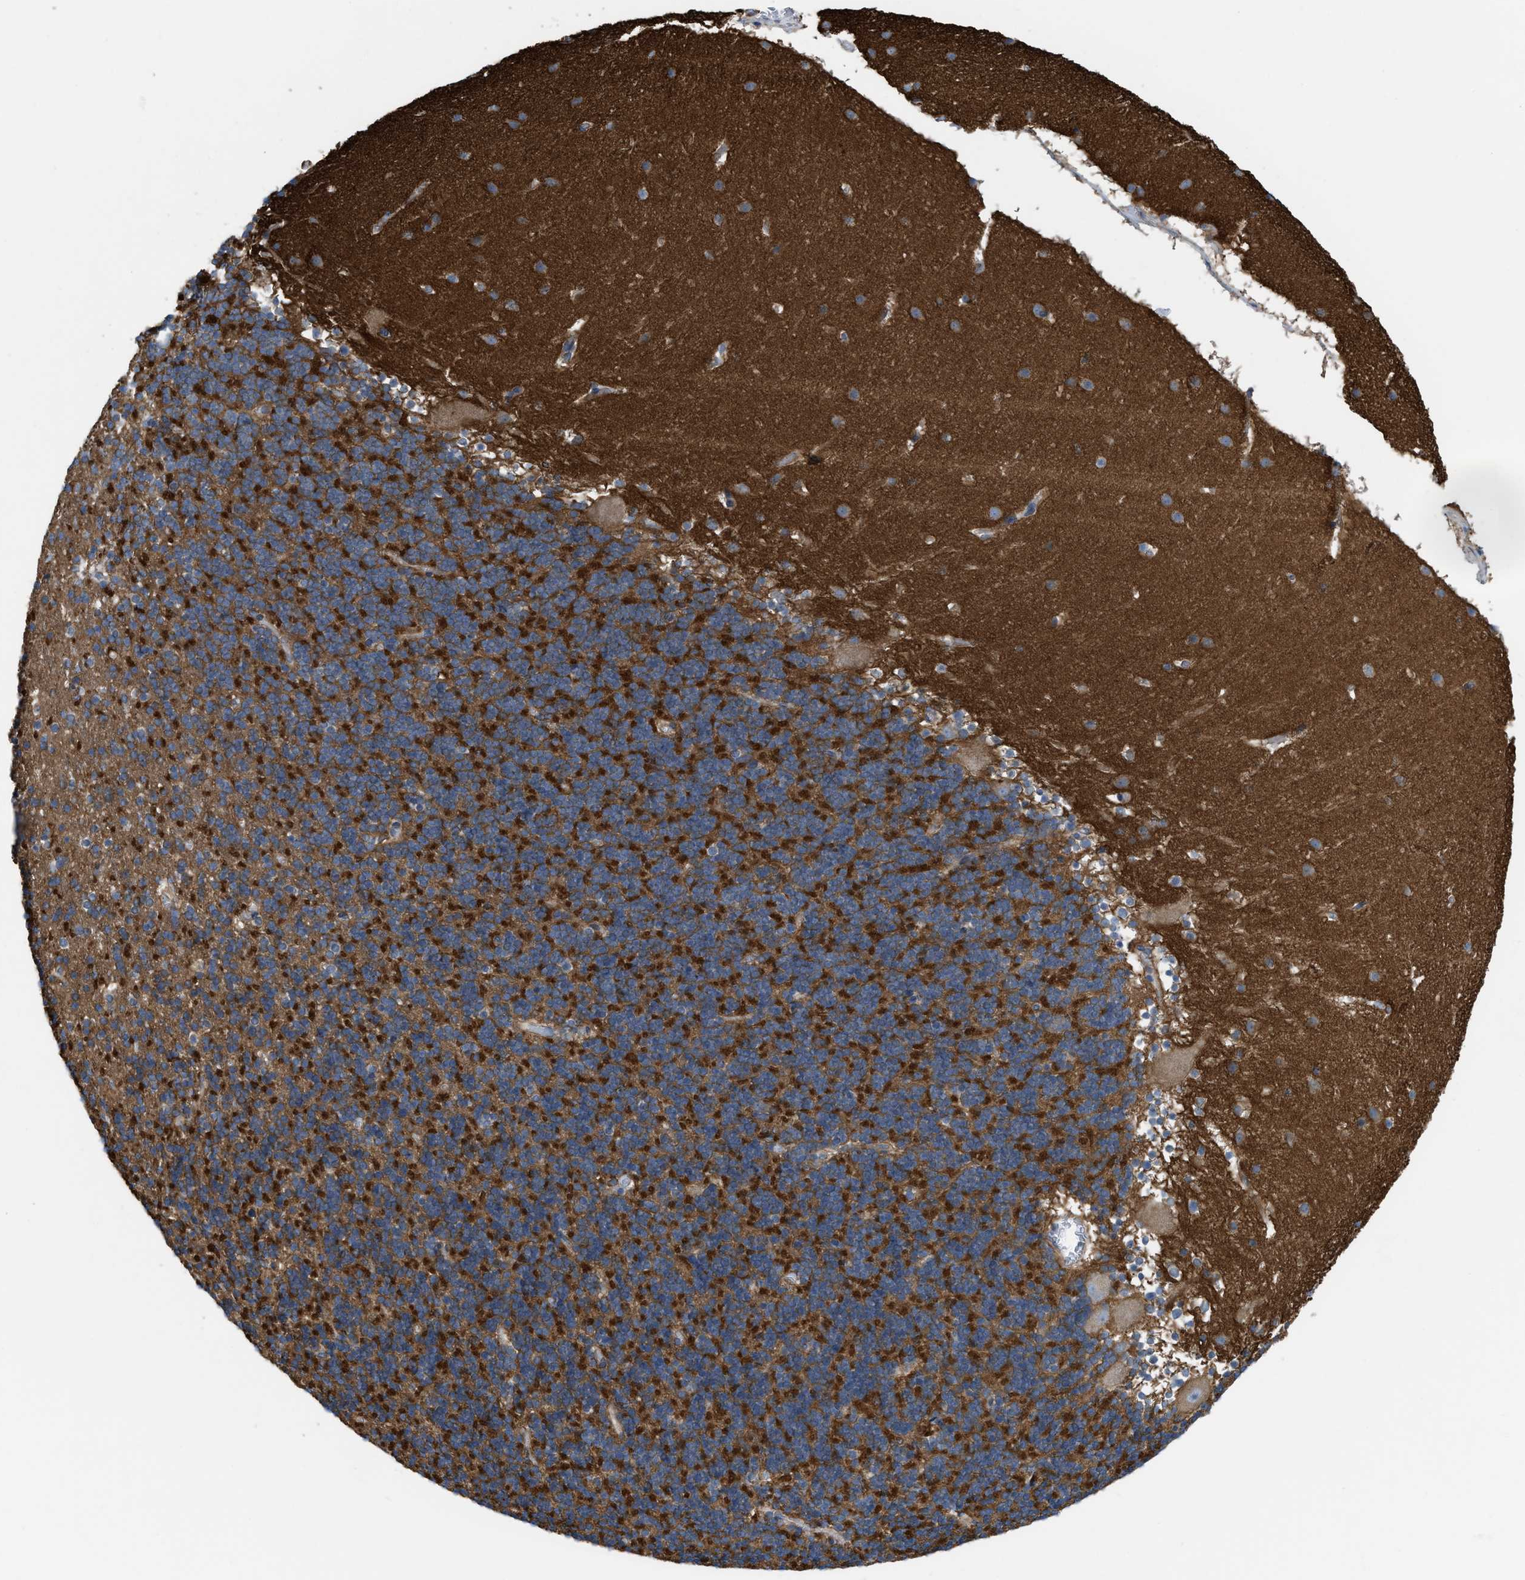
{"staining": {"intensity": "strong", "quantity": ">75%", "location": "cytoplasmic/membranous"}, "tissue": "cerebellum", "cell_type": "Cells in granular layer", "image_type": "normal", "snomed": [{"axis": "morphology", "description": "Normal tissue, NOS"}, {"axis": "topography", "description": "Cerebellum"}], "caption": "The photomicrograph reveals immunohistochemical staining of normal cerebellum. There is strong cytoplasmic/membranous staining is present in approximately >75% of cells in granular layer.", "gene": "MYO18A", "patient": {"sex": "male", "age": 45}}